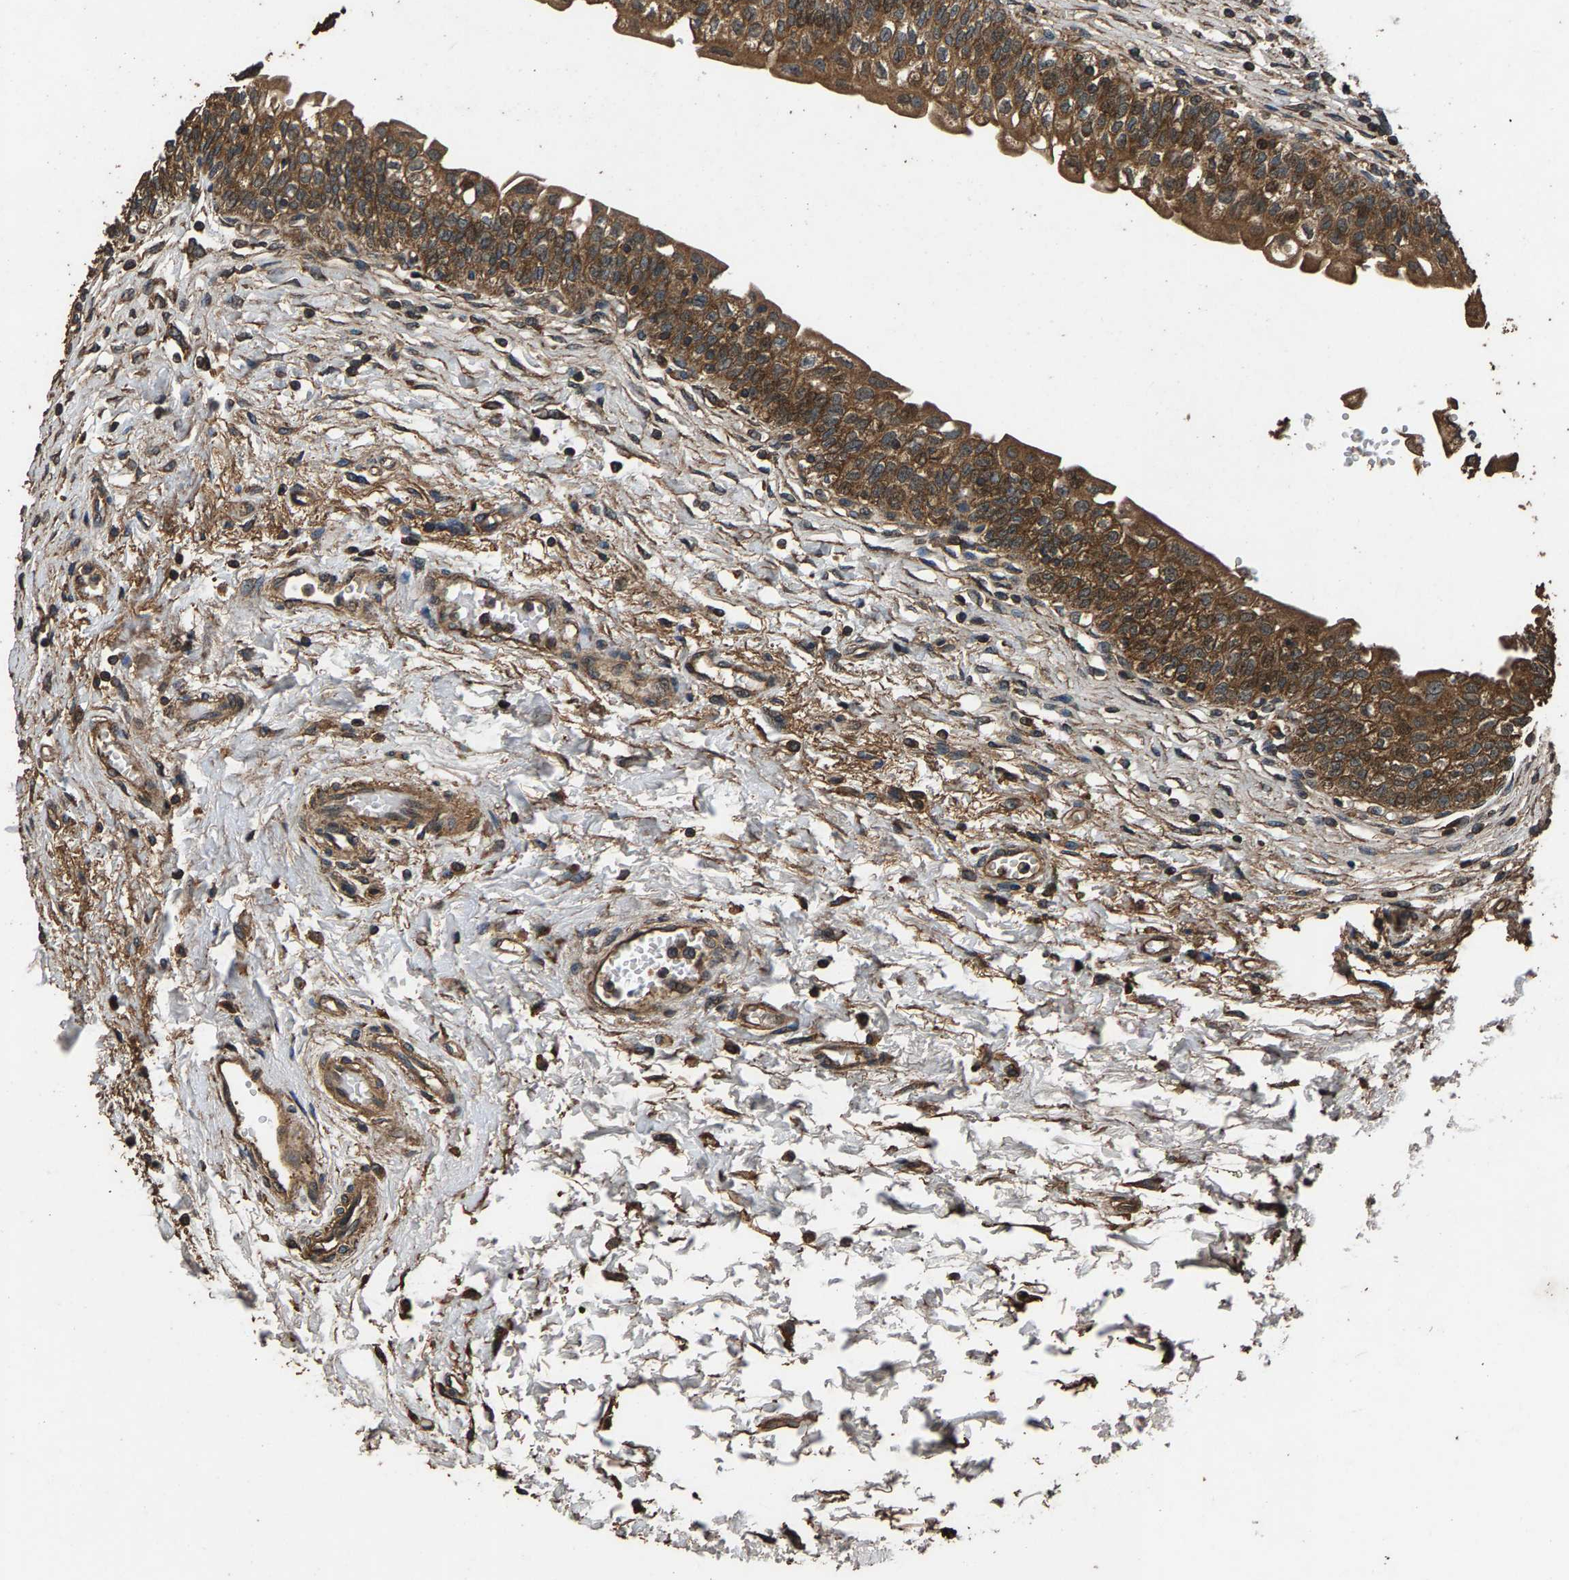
{"staining": {"intensity": "strong", "quantity": ">75%", "location": "cytoplasmic/membranous"}, "tissue": "urinary bladder", "cell_type": "Urothelial cells", "image_type": "normal", "snomed": [{"axis": "morphology", "description": "Normal tissue, NOS"}, {"axis": "topography", "description": "Urinary bladder"}], "caption": "Urothelial cells show strong cytoplasmic/membranous expression in about >75% of cells in normal urinary bladder.", "gene": "MRPL27", "patient": {"sex": "male", "age": 55}}